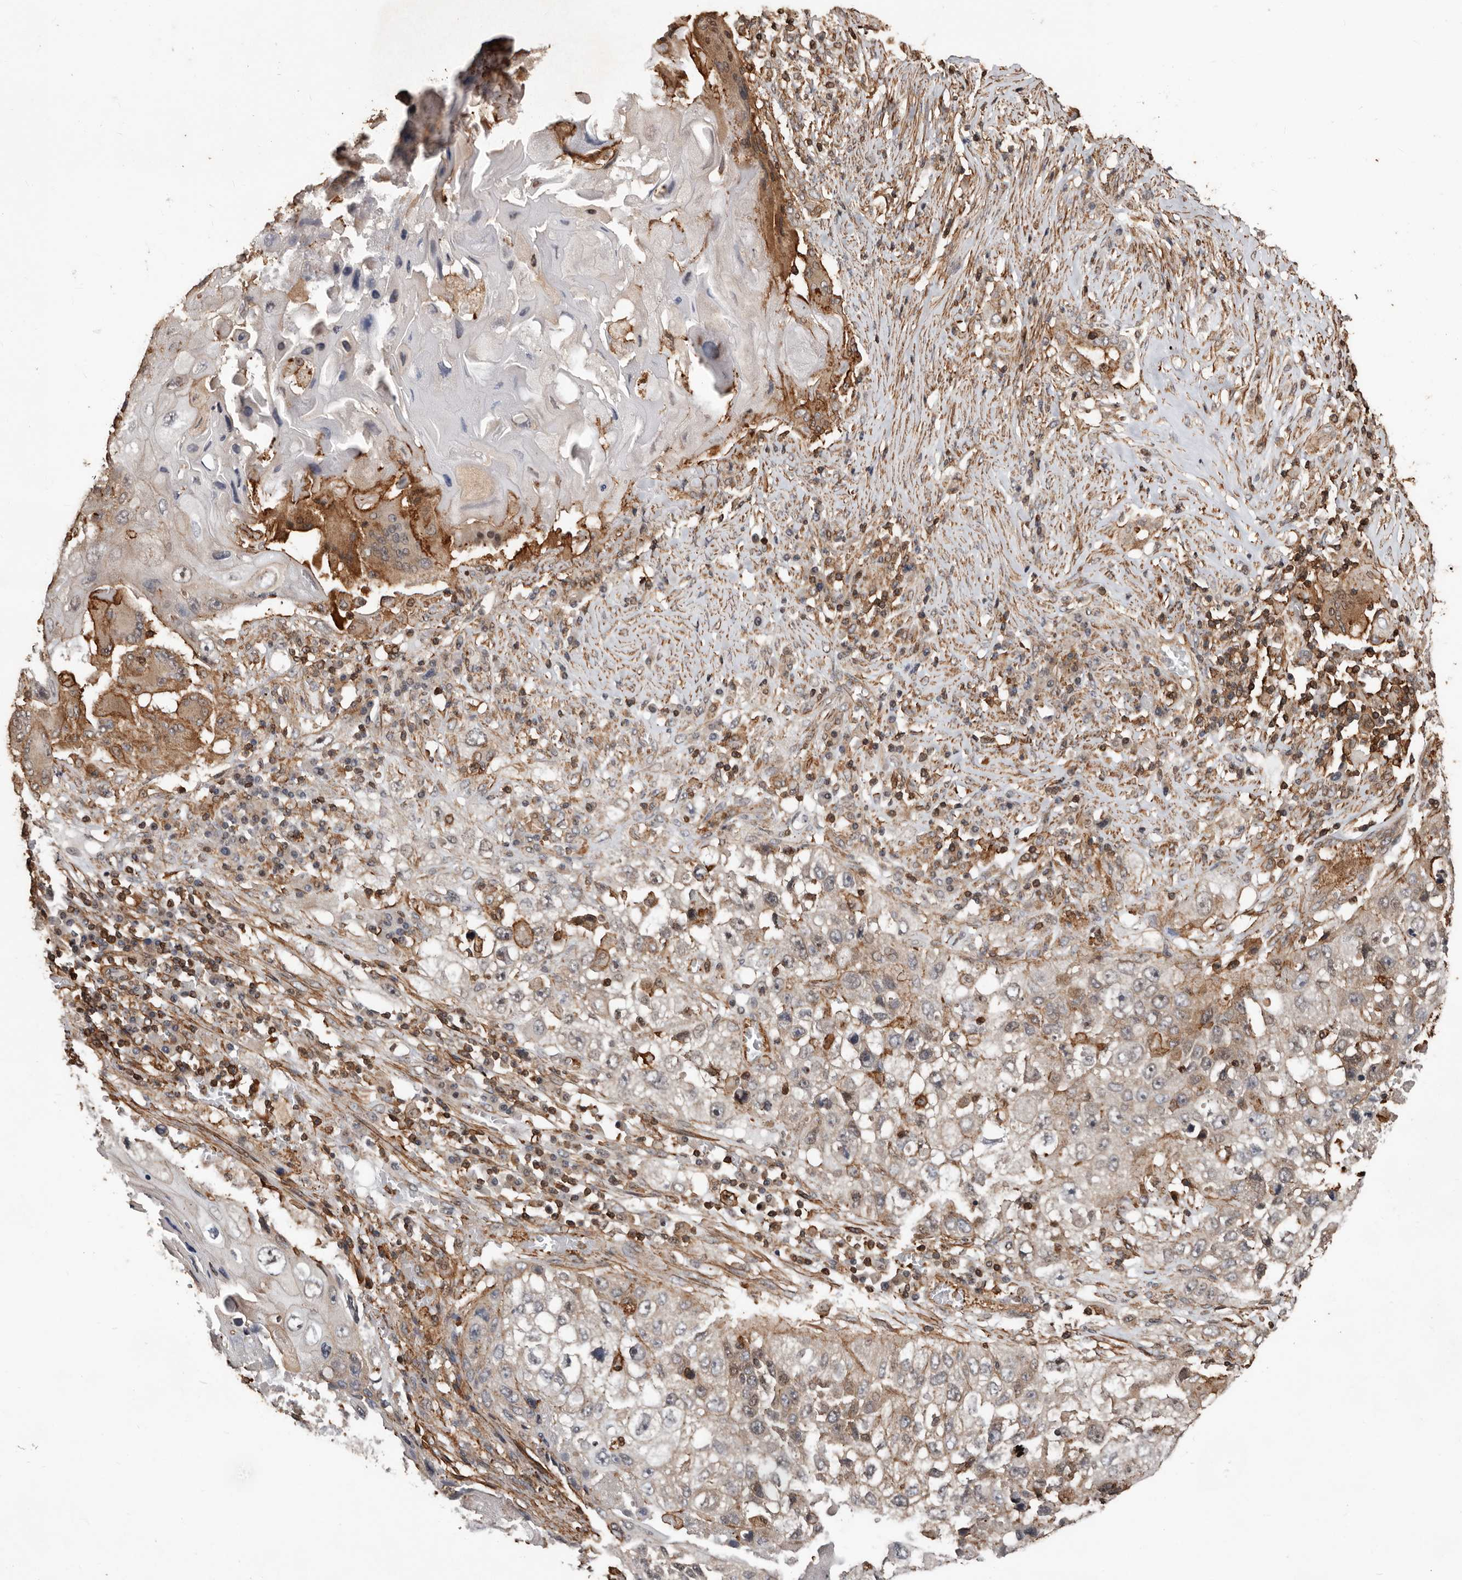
{"staining": {"intensity": "weak", "quantity": "25%-75%", "location": "cytoplasmic/membranous"}, "tissue": "lung cancer", "cell_type": "Tumor cells", "image_type": "cancer", "snomed": [{"axis": "morphology", "description": "Squamous cell carcinoma, NOS"}, {"axis": "topography", "description": "Lung"}], "caption": "Lung cancer tissue demonstrates weak cytoplasmic/membranous expression in about 25%-75% of tumor cells Immunohistochemistry stains the protein in brown and the nuclei are stained blue.", "gene": "GSK3A", "patient": {"sex": "male", "age": 61}}